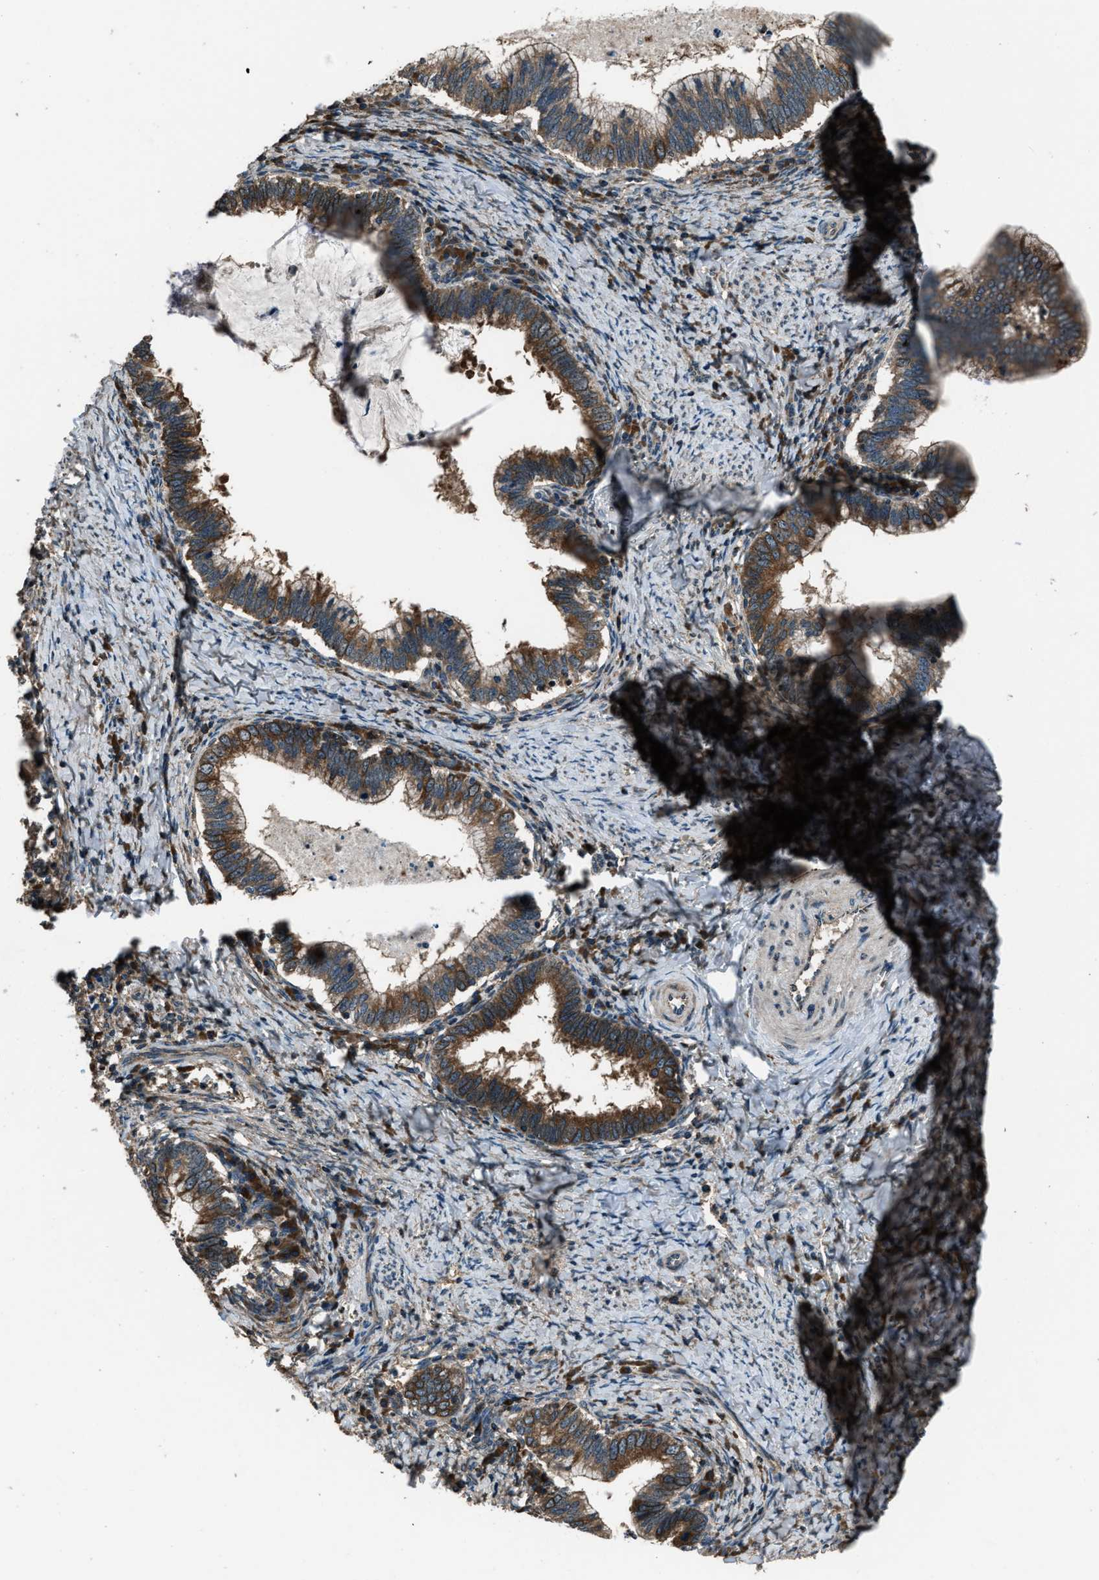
{"staining": {"intensity": "moderate", "quantity": ">75%", "location": "cytoplasmic/membranous"}, "tissue": "cervical cancer", "cell_type": "Tumor cells", "image_type": "cancer", "snomed": [{"axis": "morphology", "description": "Adenocarcinoma, NOS"}, {"axis": "topography", "description": "Cervix"}], "caption": "Tumor cells reveal moderate cytoplasmic/membranous staining in approximately >75% of cells in cervical cancer.", "gene": "TRIM4", "patient": {"sex": "female", "age": 36}}